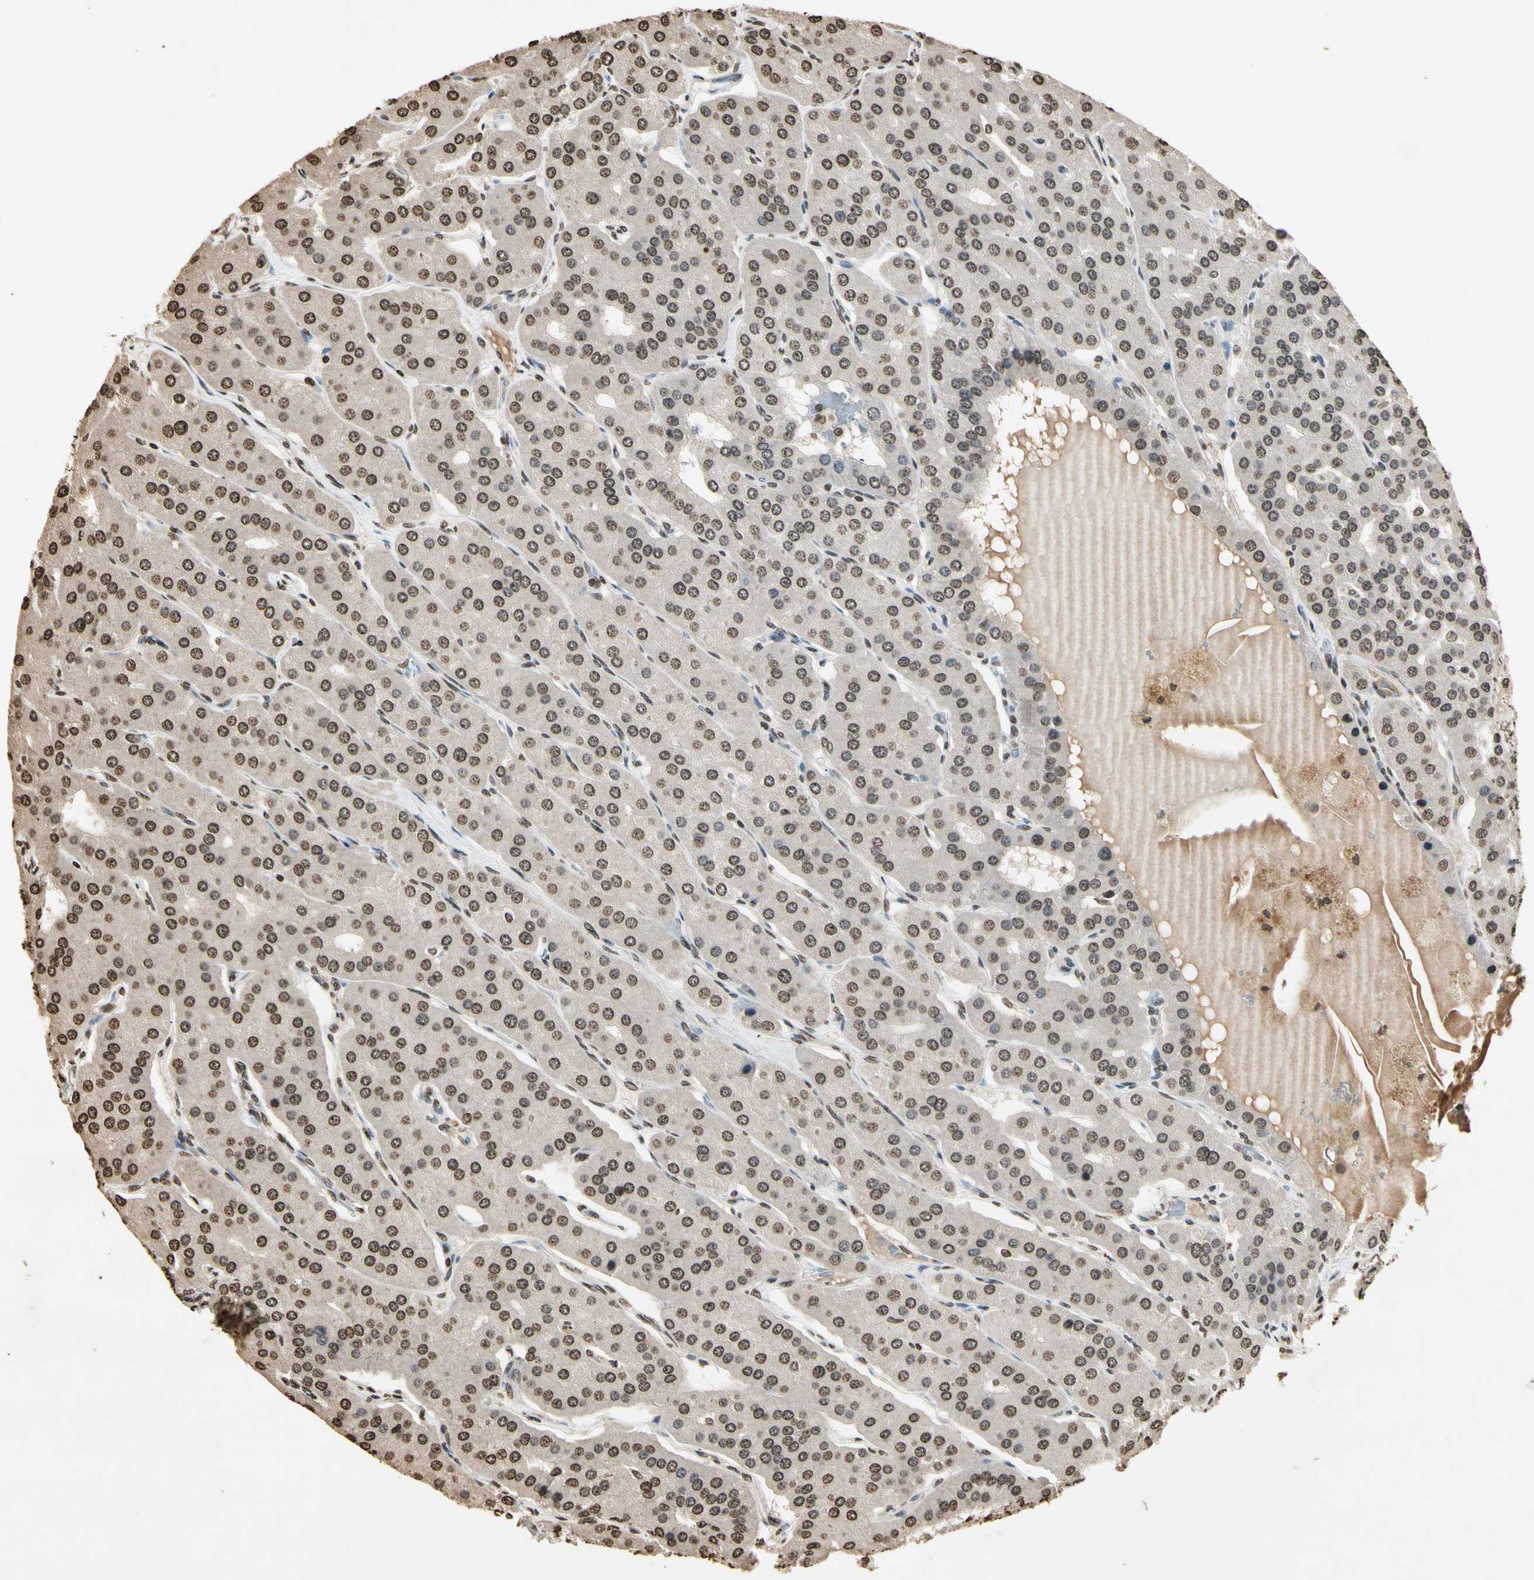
{"staining": {"intensity": "weak", "quantity": "25%-75%", "location": "cytoplasmic/membranous,nuclear"}, "tissue": "parathyroid gland", "cell_type": "Glandular cells", "image_type": "normal", "snomed": [{"axis": "morphology", "description": "Normal tissue, NOS"}, {"axis": "morphology", "description": "Adenoma, NOS"}, {"axis": "topography", "description": "Parathyroid gland"}], "caption": "A brown stain labels weak cytoplasmic/membranous,nuclear expression of a protein in glandular cells of normal human parathyroid gland.", "gene": "TOP1", "patient": {"sex": "female", "age": 86}}